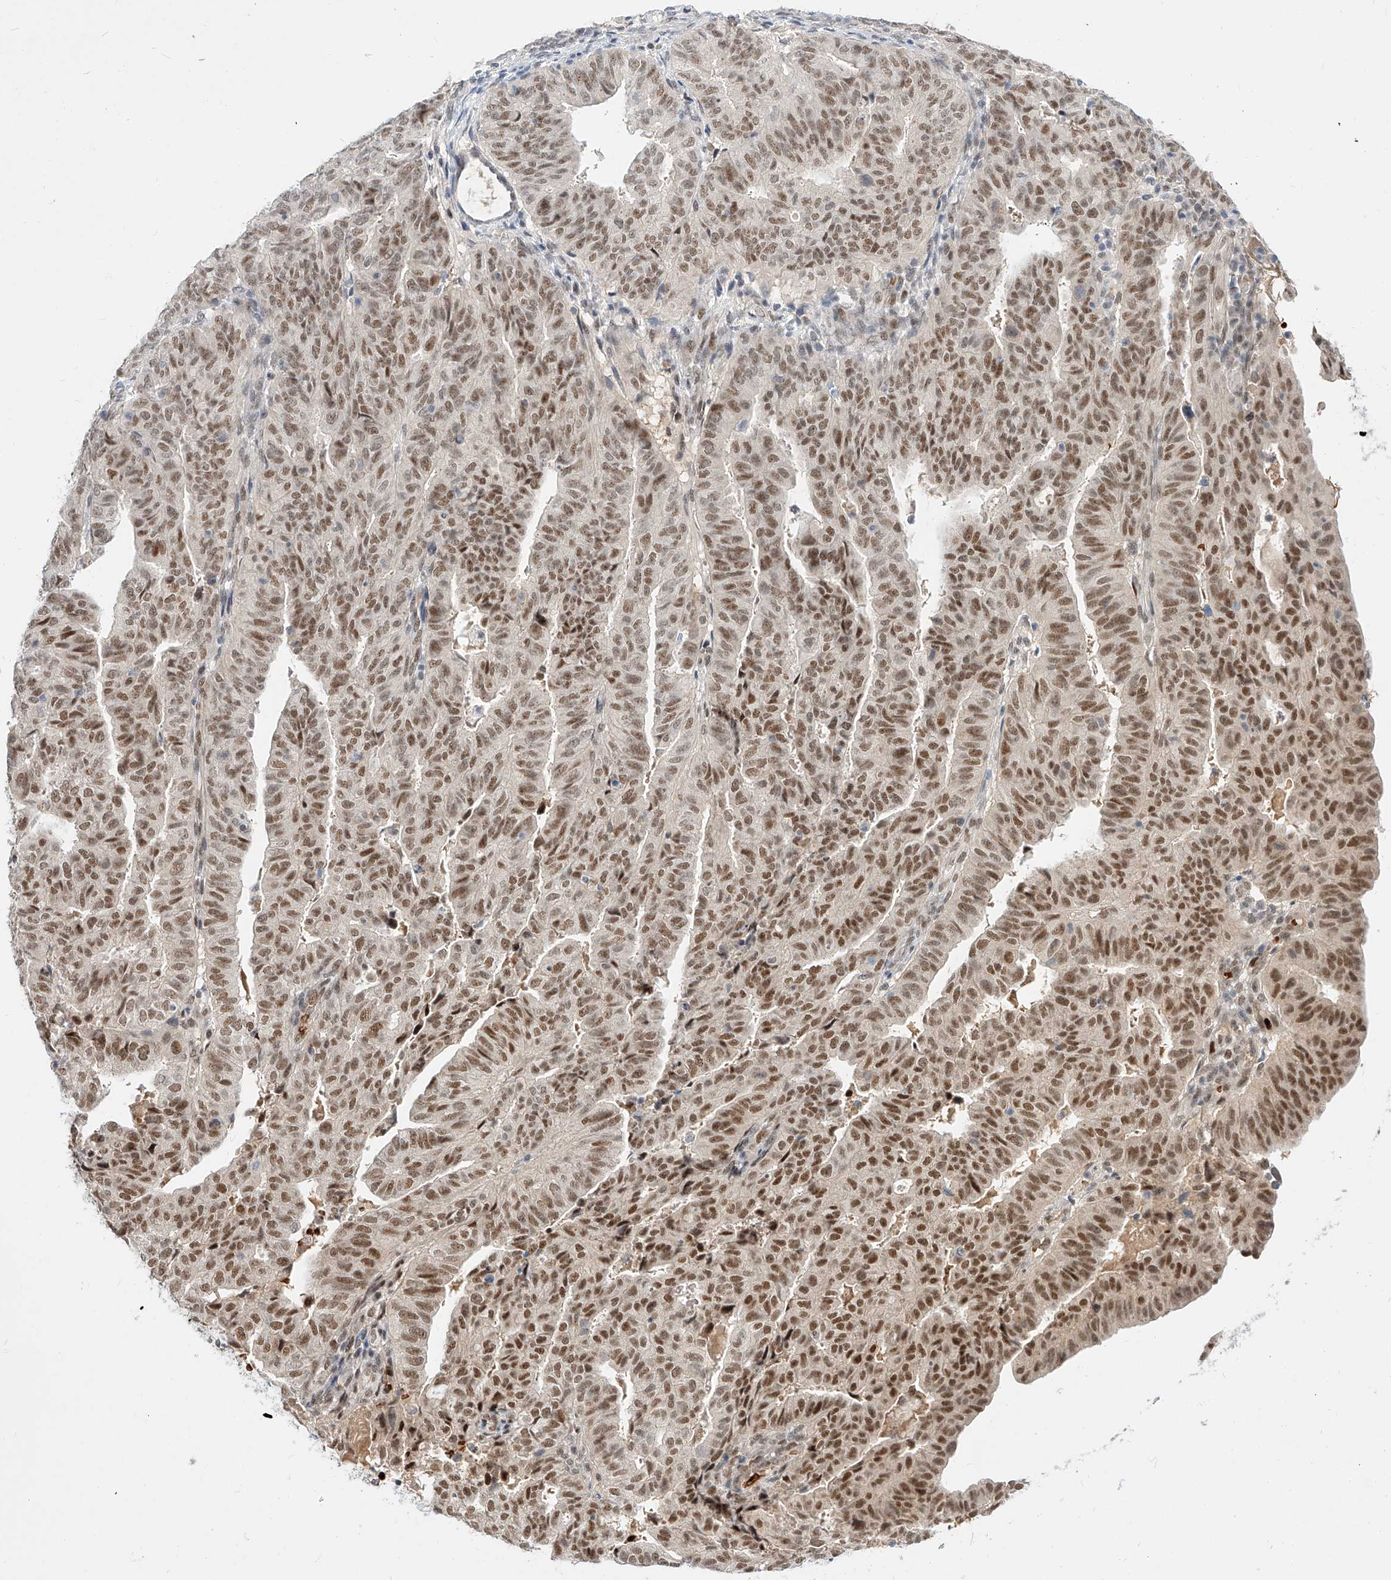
{"staining": {"intensity": "moderate", "quantity": ">75%", "location": "nuclear"}, "tissue": "endometrial cancer", "cell_type": "Tumor cells", "image_type": "cancer", "snomed": [{"axis": "morphology", "description": "Adenocarcinoma, NOS"}, {"axis": "topography", "description": "Uterus"}], "caption": "High-magnification brightfield microscopy of endometrial adenocarcinoma stained with DAB (3,3'-diaminobenzidine) (brown) and counterstained with hematoxylin (blue). tumor cells exhibit moderate nuclear expression is seen in approximately>75% of cells. Nuclei are stained in blue.", "gene": "CBX8", "patient": {"sex": "female", "age": 77}}